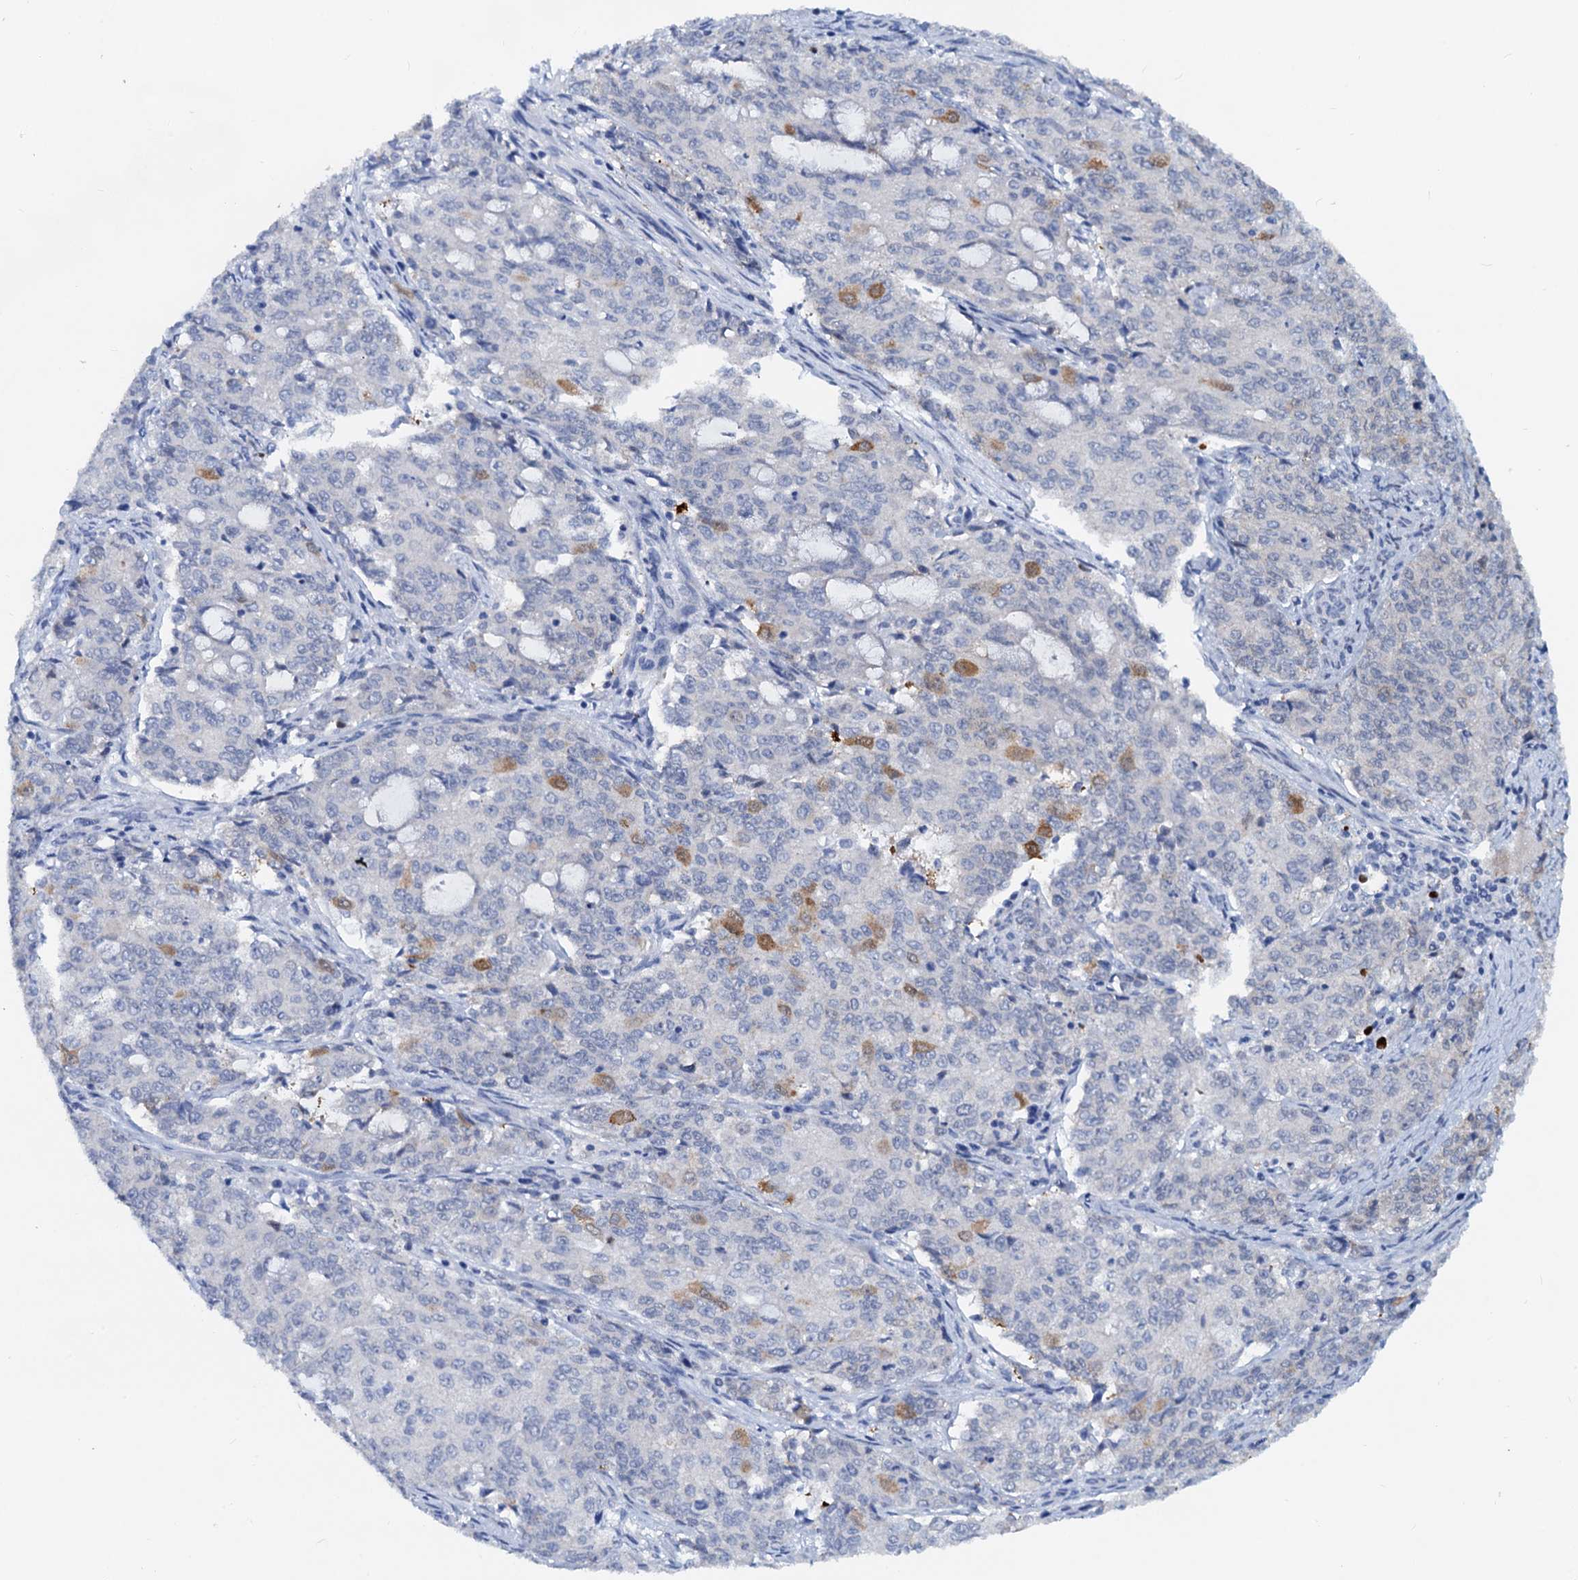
{"staining": {"intensity": "moderate", "quantity": "<25%", "location": "cytoplasmic/membranous"}, "tissue": "endometrial cancer", "cell_type": "Tumor cells", "image_type": "cancer", "snomed": [{"axis": "morphology", "description": "Adenocarcinoma, NOS"}, {"axis": "topography", "description": "Endometrium"}], "caption": "A brown stain labels moderate cytoplasmic/membranous staining of a protein in adenocarcinoma (endometrial) tumor cells. Using DAB (brown) and hematoxylin (blue) stains, captured at high magnification using brightfield microscopy.", "gene": "PTGES3", "patient": {"sex": "female", "age": 50}}